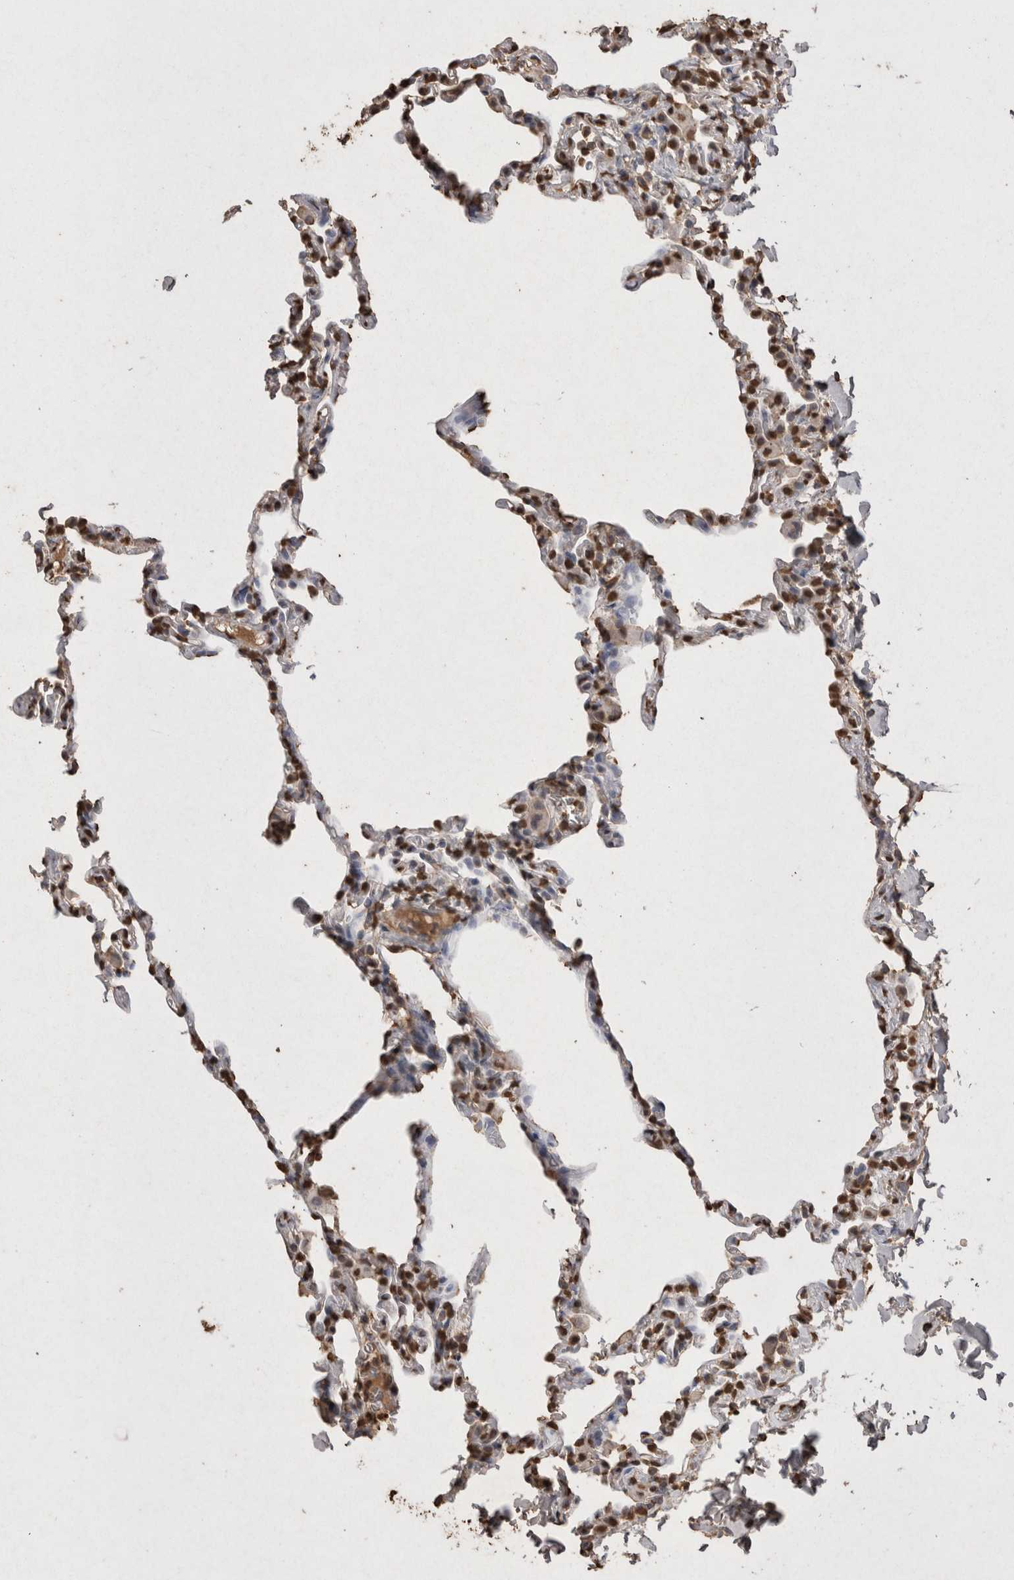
{"staining": {"intensity": "moderate", "quantity": ">75%", "location": "nuclear"}, "tissue": "lung", "cell_type": "Alveolar cells", "image_type": "normal", "snomed": [{"axis": "morphology", "description": "Normal tissue, NOS"}, {"axis": "topography", "description": "Lung"}], "caption": "DAB immunohistochemical staining of unremarkable human lung reveals moderate nuclear protein positivity in approximately >75% of alveolar cells. The staining was performed using DAB (3,3'-diaminobenzidine) to visualize the protein expression in brown, while the nuclei were stained in blue with hematoxylin (Magnification: 20x).", "gene": "POU5F1", "patient": {"sex": "male", "age": 20}}